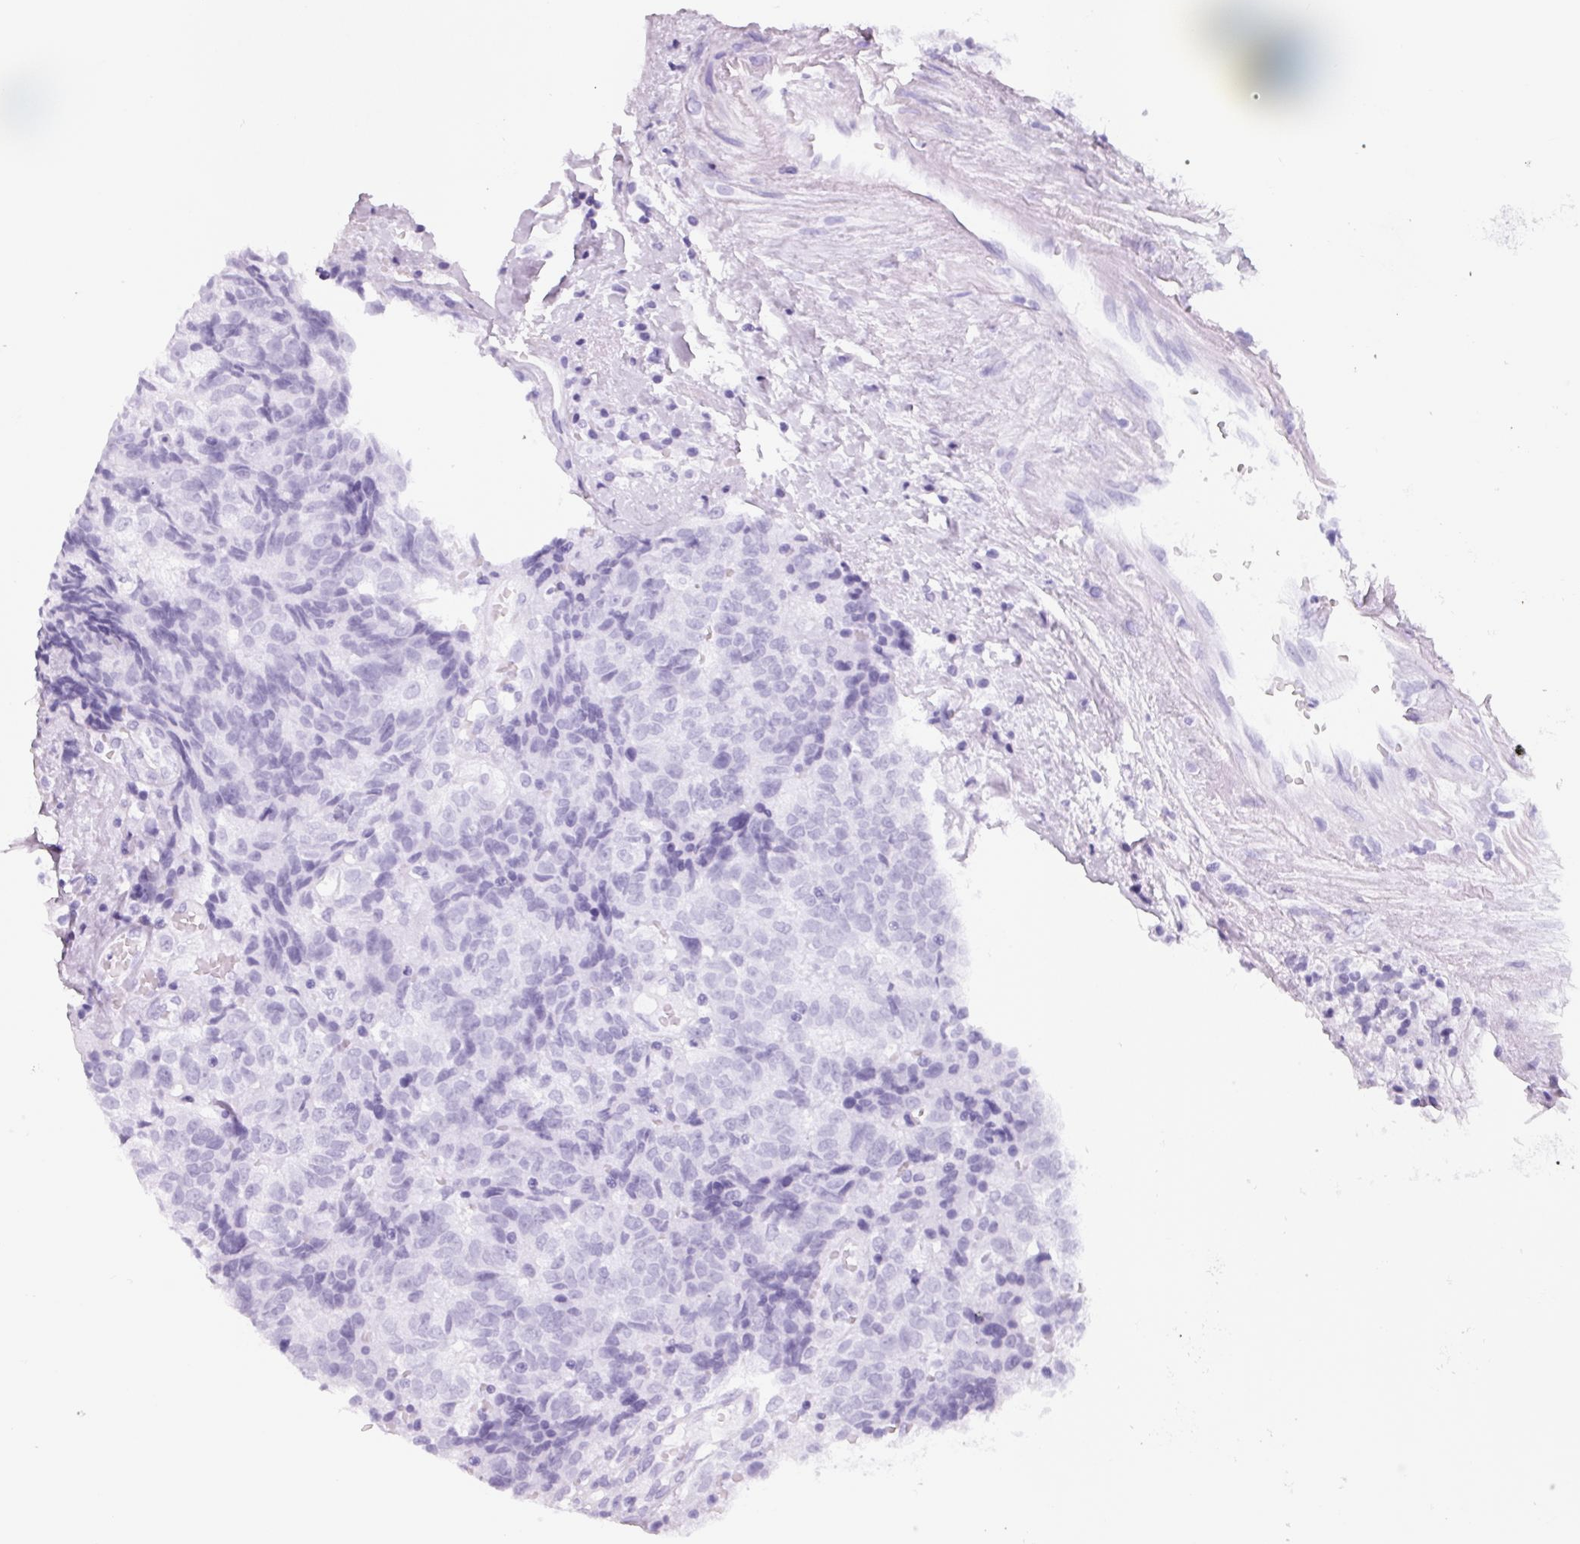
{"staining": {"intensity": "negative", "quantity": "none", "location": "none"}, "tissue": "prostate cancer", "cell_type": "Tumor cells", "image_type": "cancer", "snomed": [{"axis": "morphology", "description": "Adenocarcinoma, High grade"}, {"axis": "topography", "description": "Prostate and seminal vesicle, NOS"}], "caption": "This is an immunohistochemistry (IHC) histopathology image of human prostate adenocarcinoma (high-grade). There is no staining in tumor cells.", "gene": "FTCD", "patient": {"sex": "male", "age": 60}}